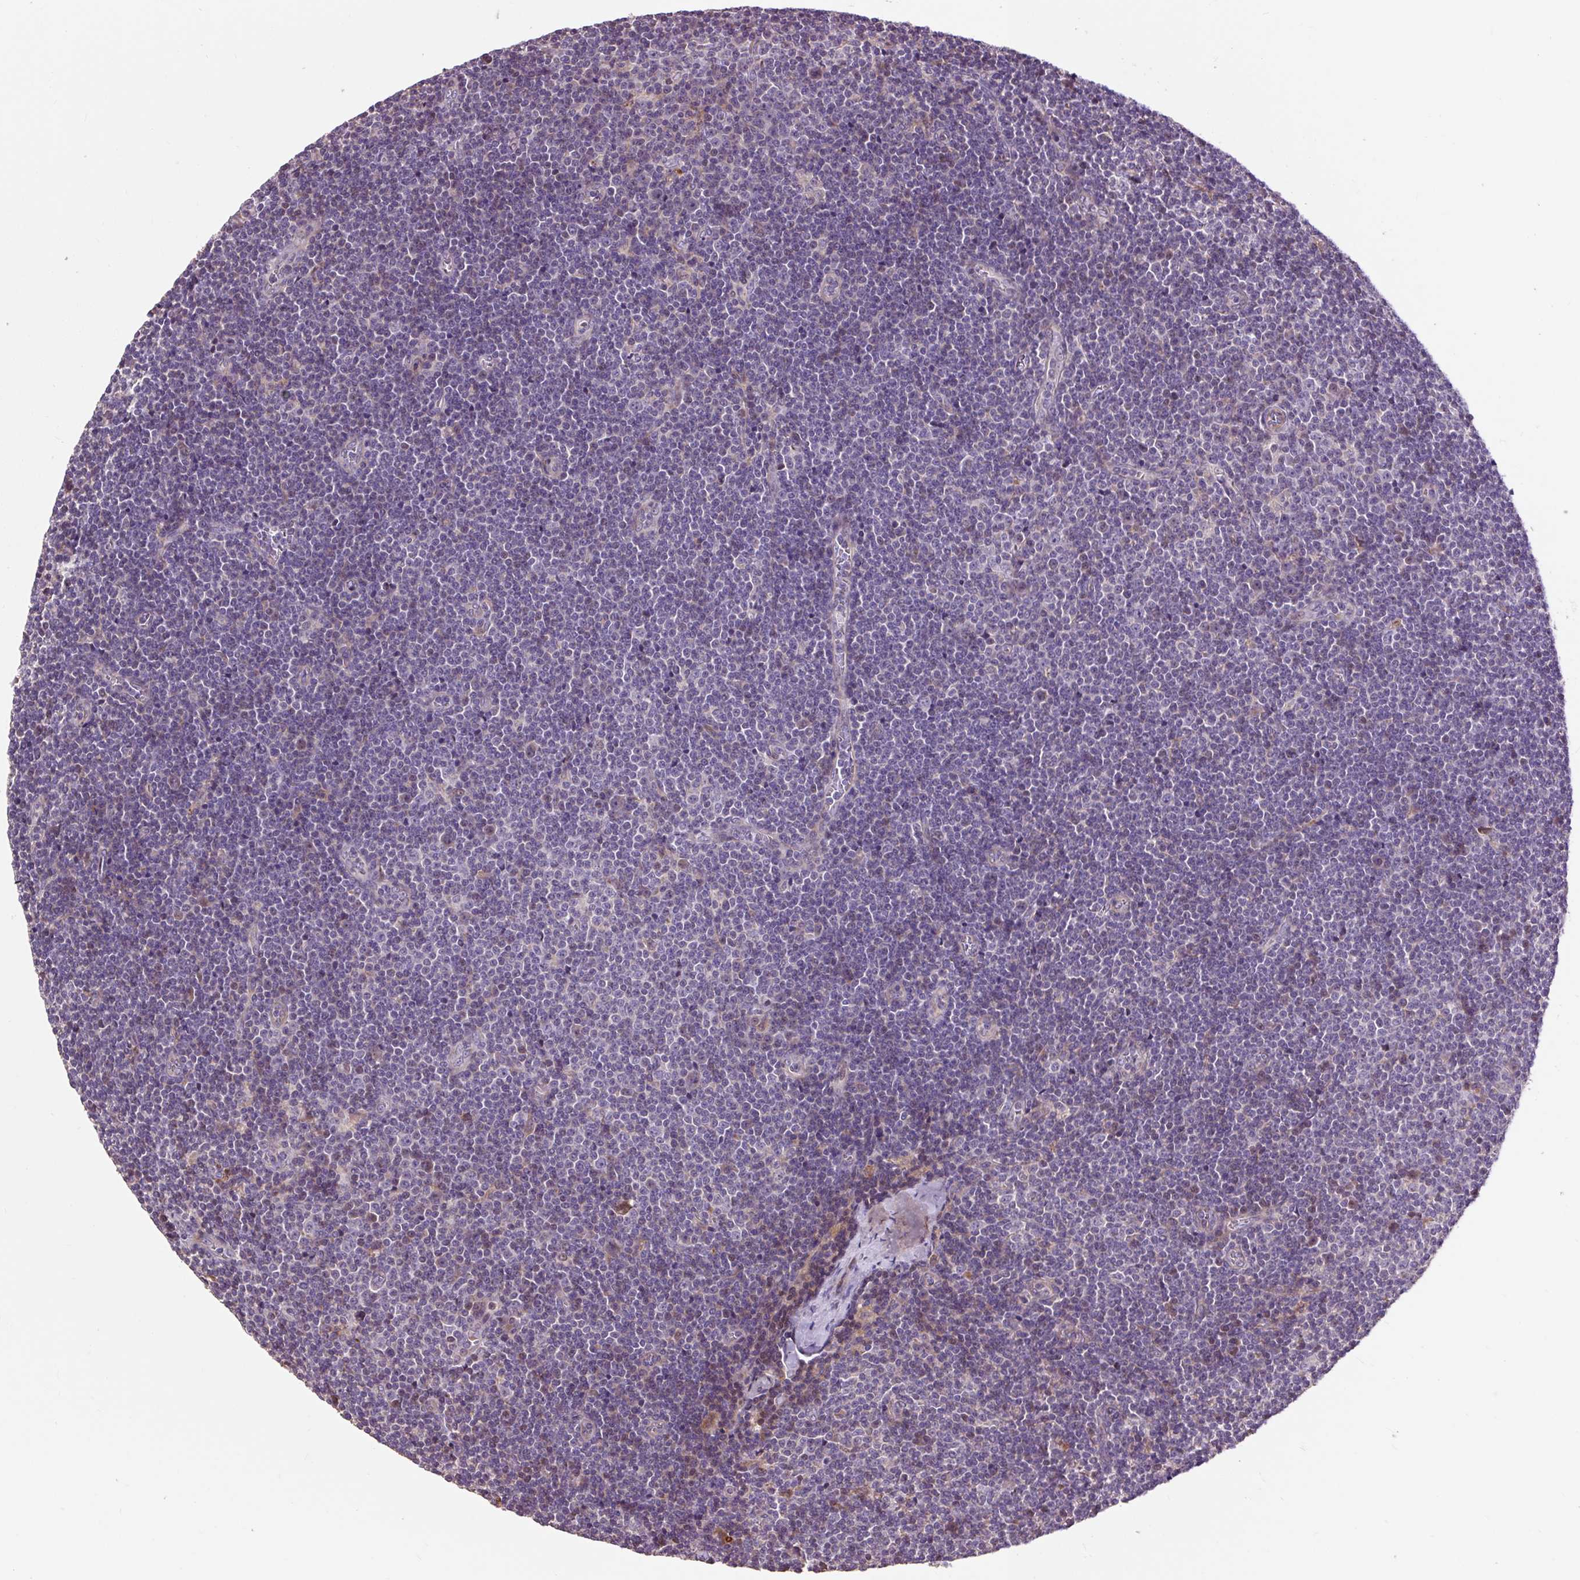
{"staining": {"intensity": "negative", "quantity": "none", "location": "none"}, "tissue": "lymphoma", "cell_type": "Tumor cells", "image_type": "cancer", "snomed": [{"axis": "morphology", "description": "Malignant lymphoma, non-Hodgkin's type, Low grade"}, {"axis": "topography", "description": "Lymph node"}], "caption": "An image of human lymphoma is negative for staining in tumor cells. (Stains: DAB IHC with hematoxylin counter stain, Microscopy: brightfield microscopy at high magnification).", "gene": "PRIMPOL", "patient": {"sex": "male", "age": 48}}